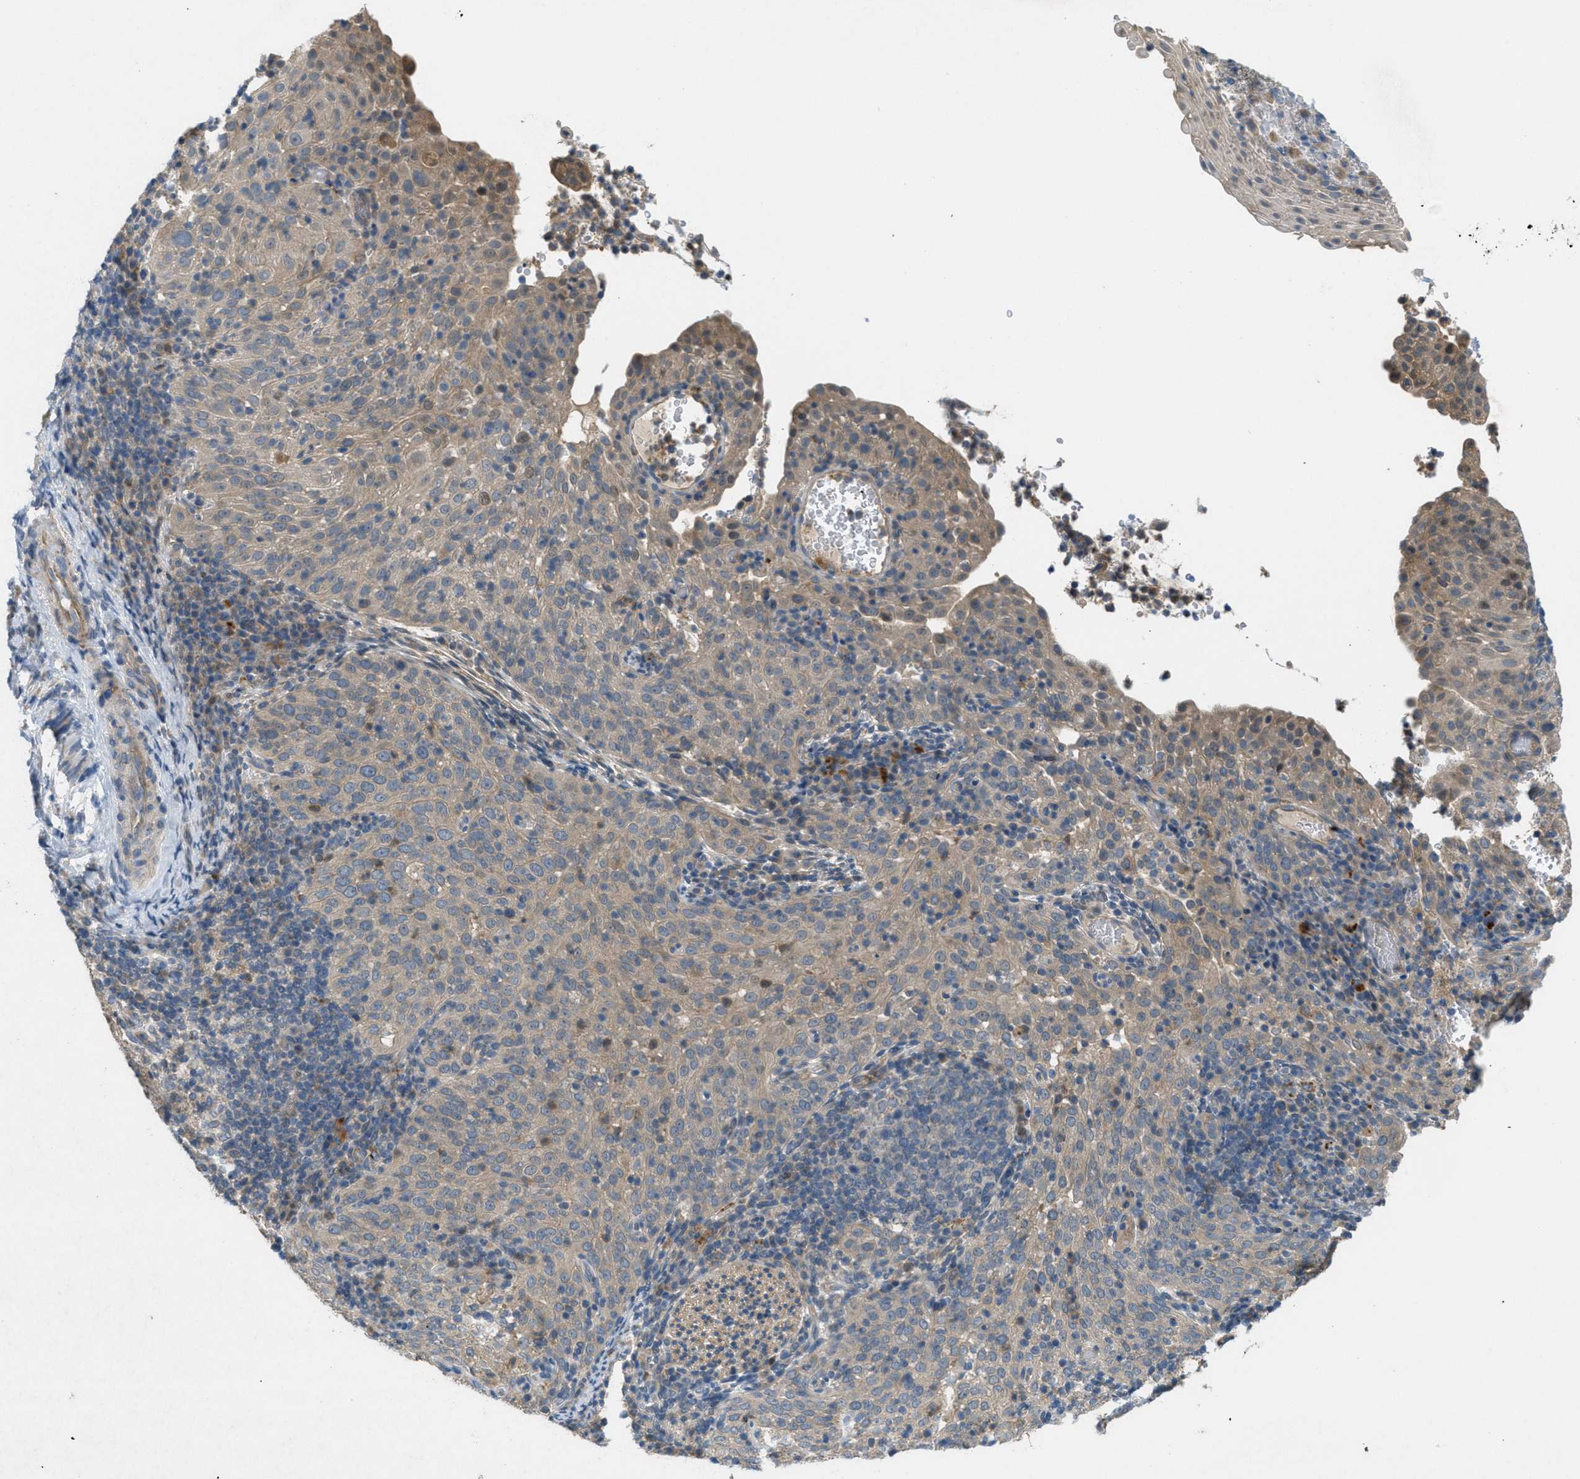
{"staining": {"intensity": "weak", "quantity": ">75%", "location": "cytoplasmic/membranous"}, "tissue": "cervical cancer", "cell_type": "Tumor cells", "image_type": "cancer", "snomed": [{"axis": "morphology", "description": "Squamous cell carcinoma, NOS"}, {"axis": "topography", "description": "Cervix"}], "caption": "The micrograph shows staining of cervical cancer, revealing weak cytoplasmic/membranous protein staining (brown color) within tumor cells.", "gene": "ADCY6", "patient": {"sex": "female", "age": 51}}